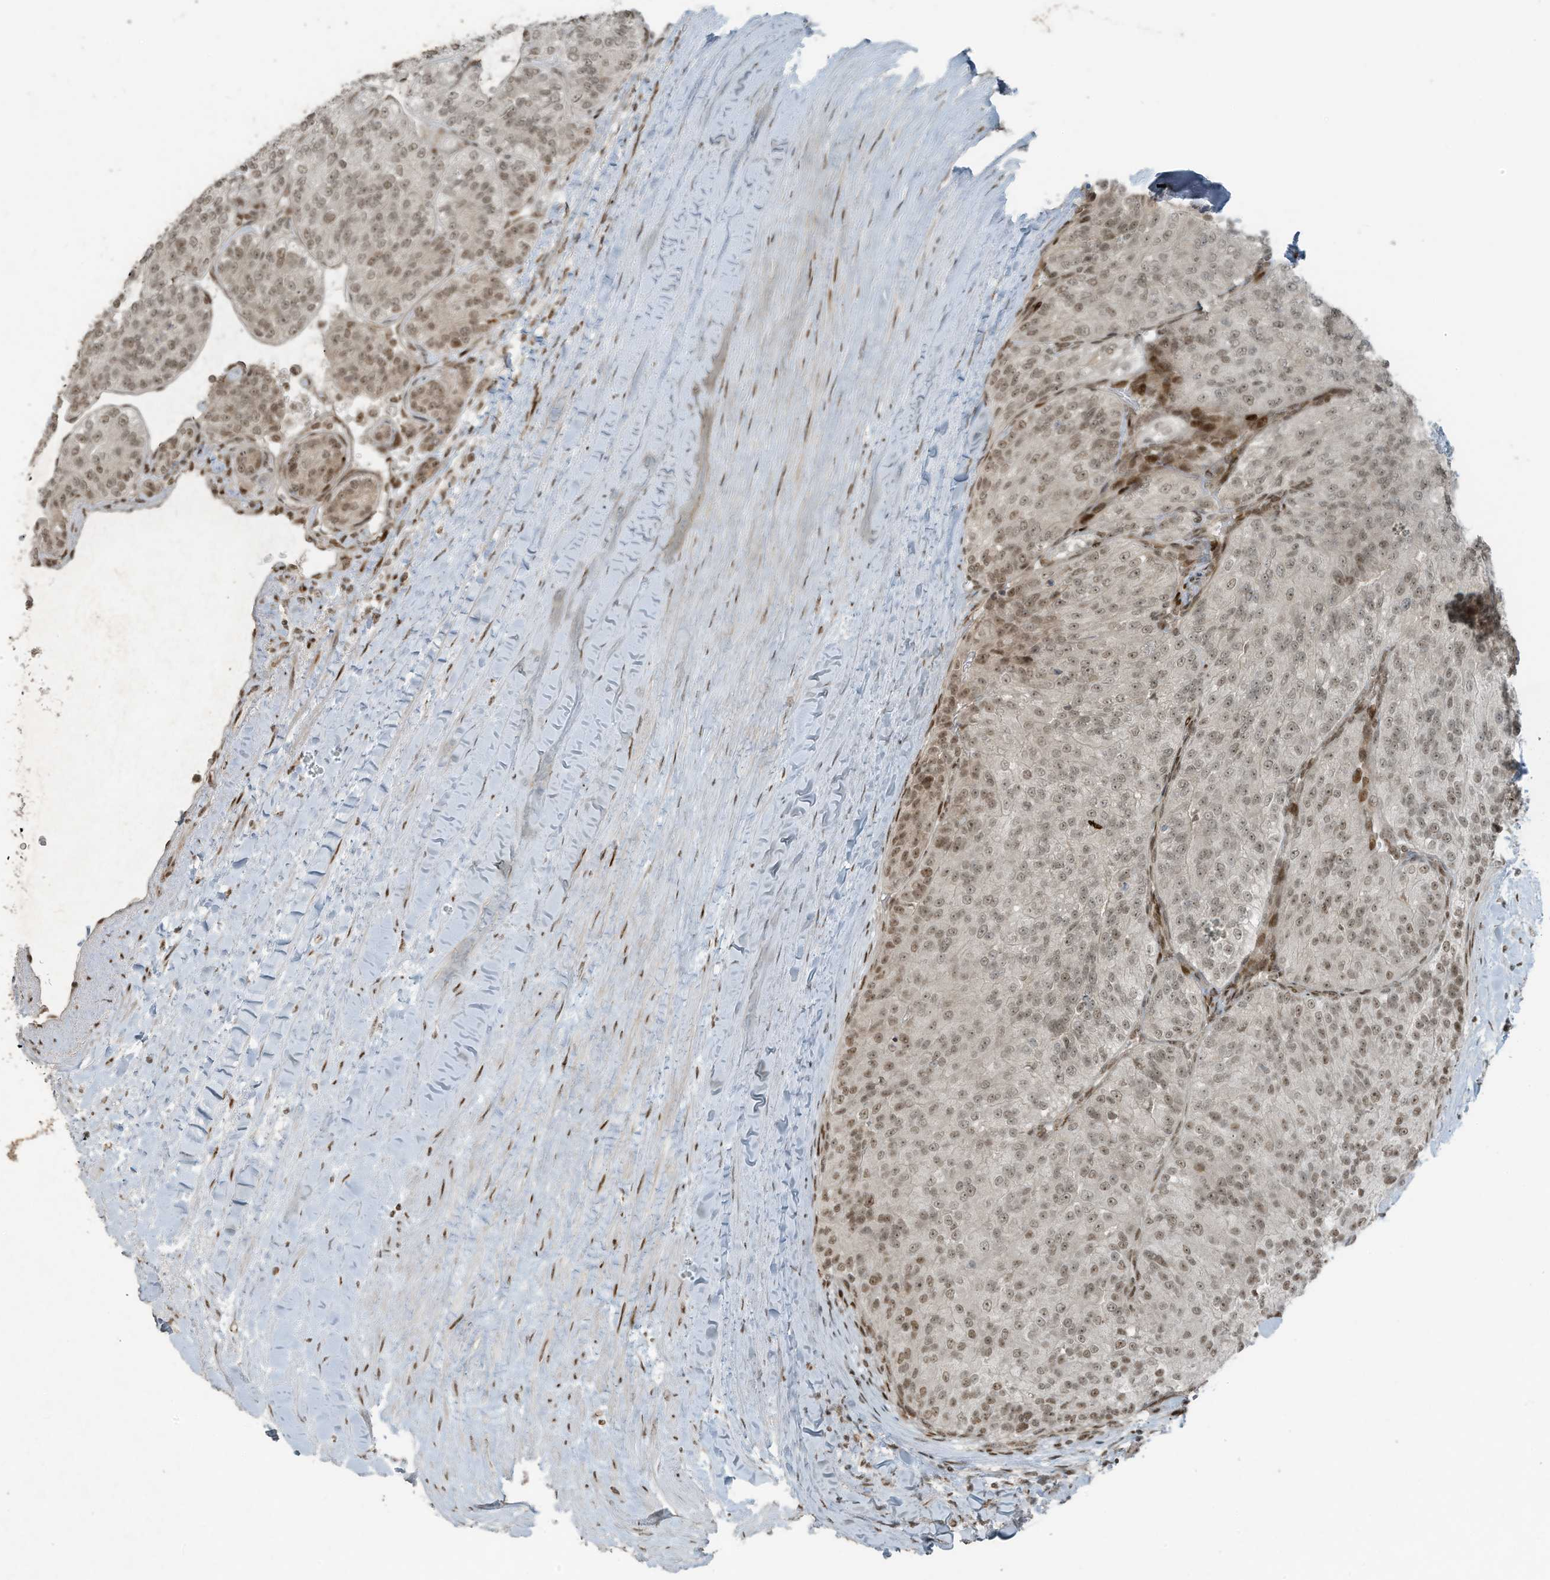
{"staining": {"intensity": "weak", "quantity": "25%-75%", "location": "nuclear"}, "tissue": "renal cancer", "cell_type": "Tumor cells", "image_type": "cancer", "snomed": [{"axis": "morphology", "description": "Adenocarcinoma, NOS"}, {"axis": "topography", "description": "Kidney"}], "caption": "Immunohistochemistry of human renal cancer shows low levels of weak nuclear staining in approximately 25%-75% of tumor cells.", "gene": "PCNP", "patient": {"sex": "female", "age": 63}}